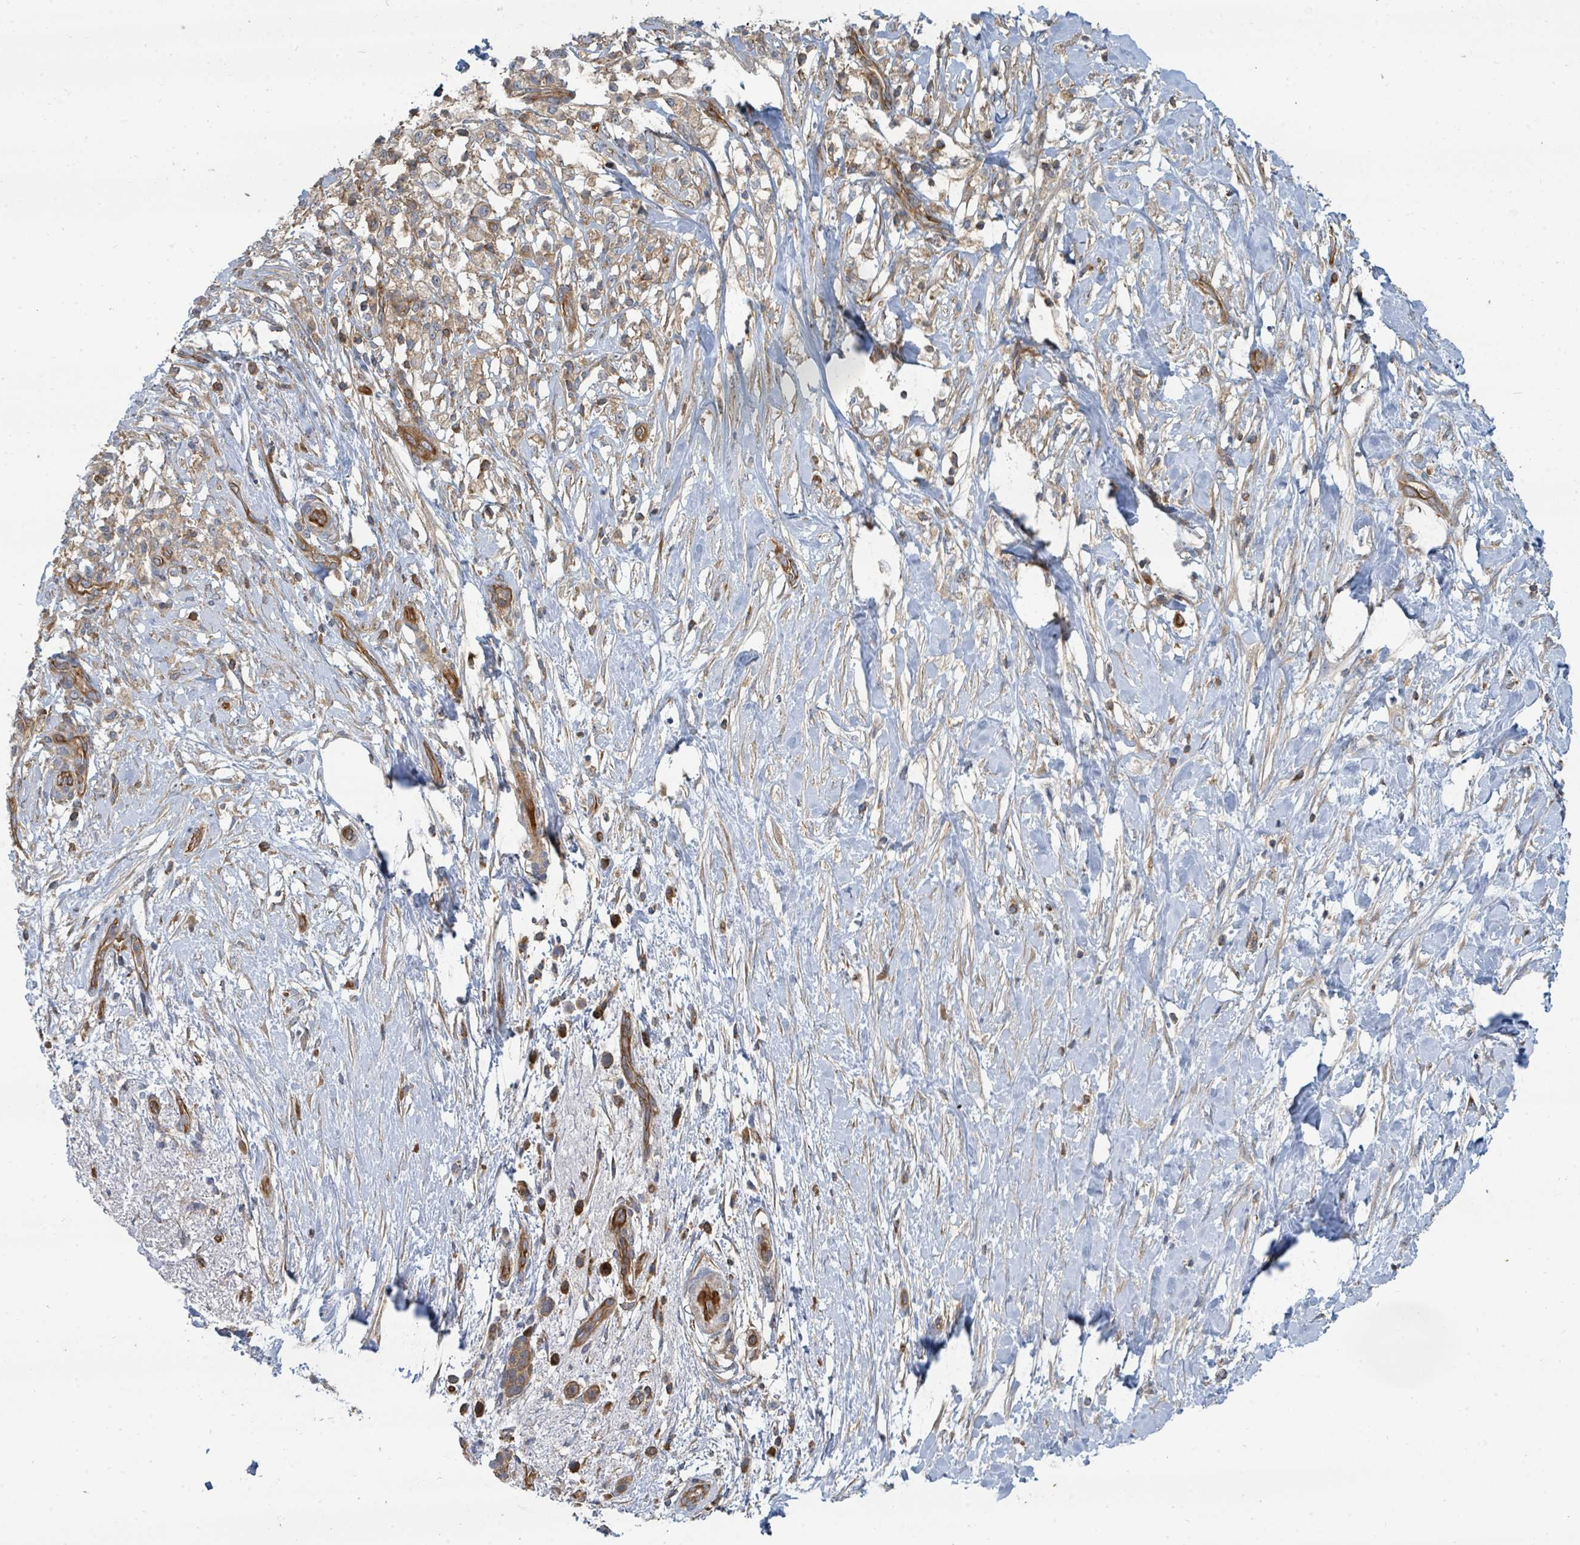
{"staining": {"intensity": "weak", "quantity": ">75%", "location": "cytoplasmic/membranous"}, "tissue": "pancreatic cancer", "cell_type": "Tumor cells", "image_type": "cancer", "snomed": [{"axis": "morphology", "description": "Adenocarcinoma, NOS"}, {"axis": "topography", "description": "Pancreas"}], "caption": "A micrograph of human pancreatic cancer (adenocarcinoma) stained for a protein reveals weak cytoplasmic/membranous brown staining in tumor cells.", "gene": "BOLA2B", "patient": {"sex": "female", "age": 72}}